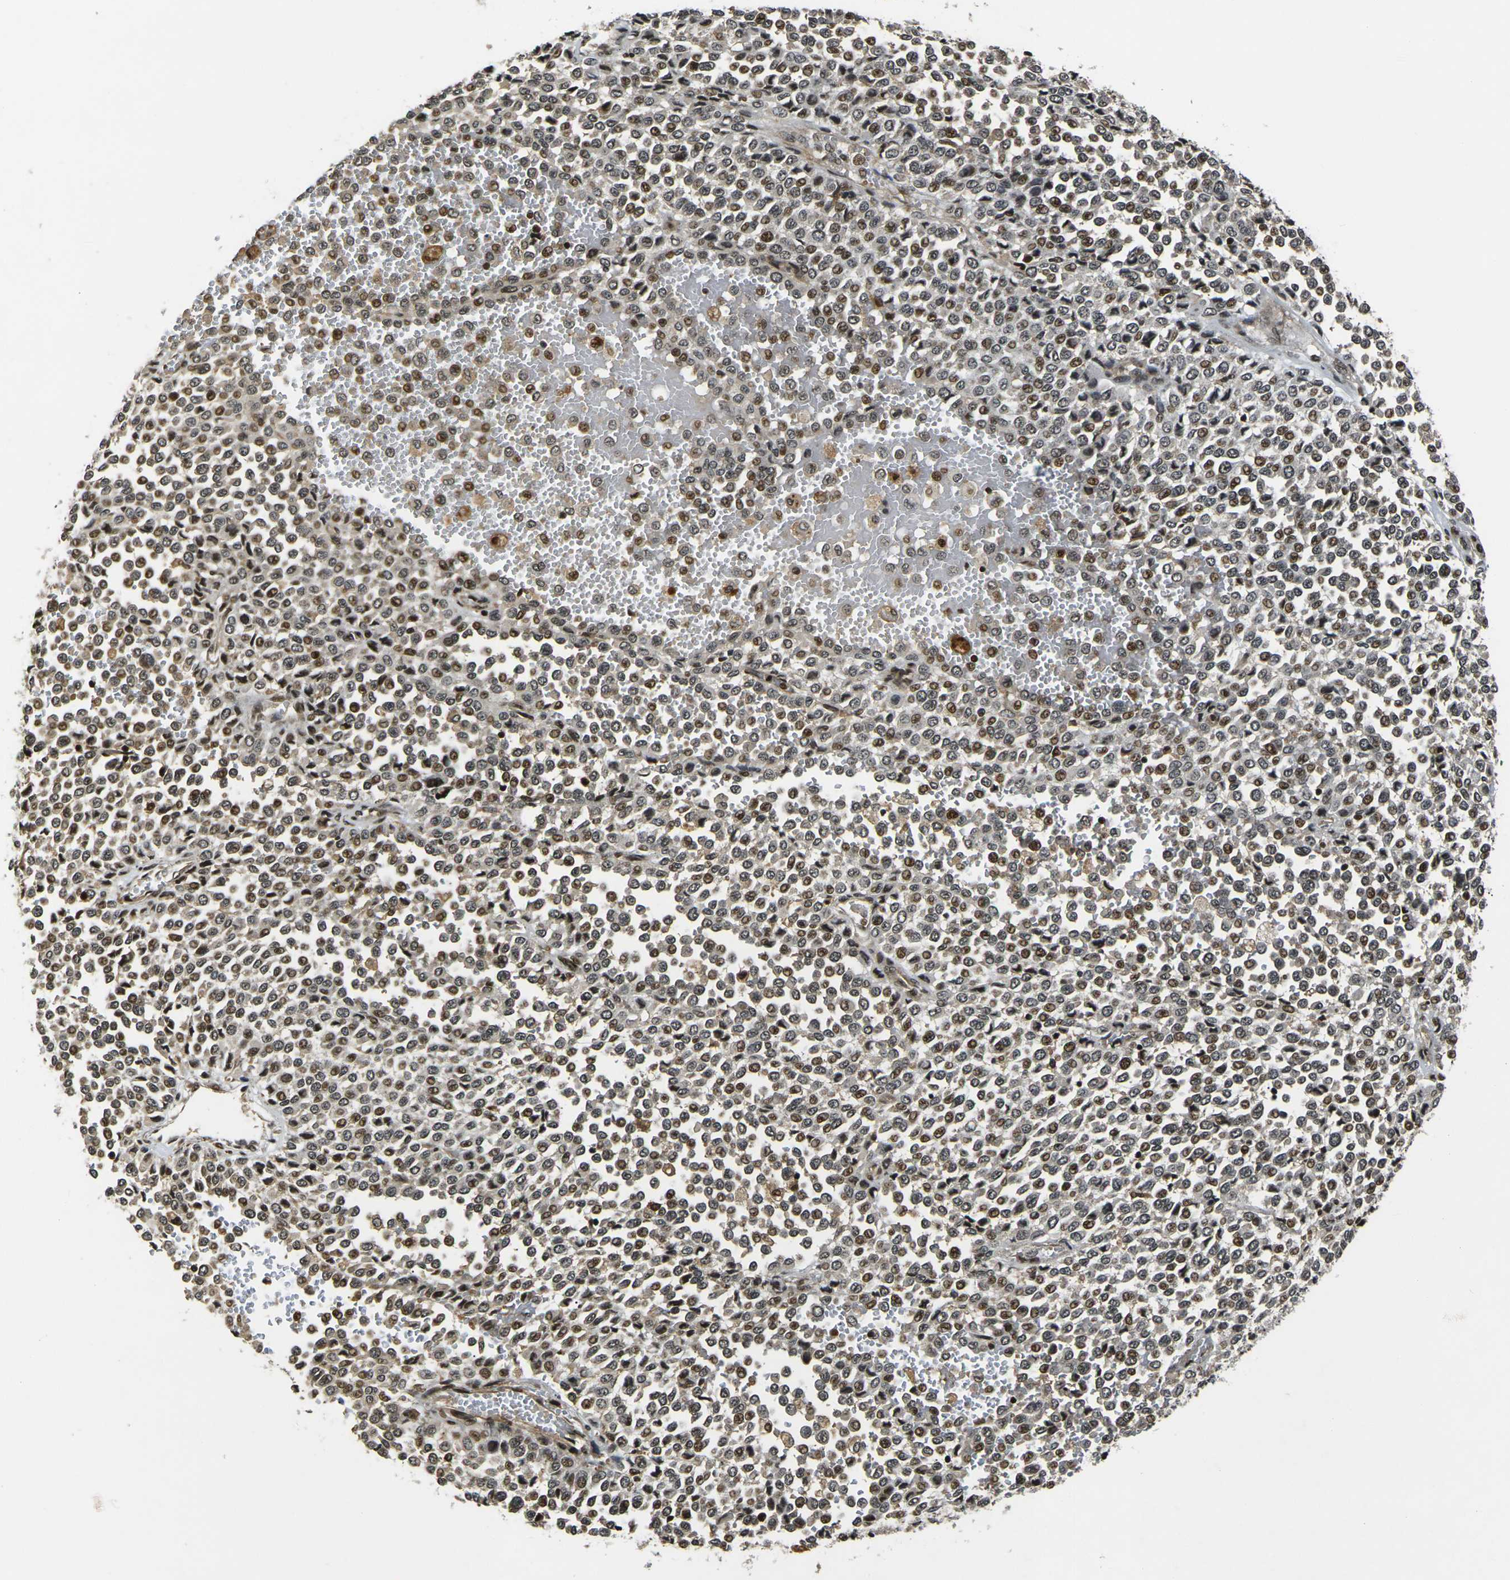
{"staining": {"intensity": "moderate", "quantity": ">75%", "location": "cytoplasmic/membranous,nuclear"}, "tissue": "melanoma", "cell_type": "Tumor cells", "image_type": "cancer", "snomed": [{"axis": "morphology", "description": "Malignant melanoma, Metastatic site"}, {"axis": "topography", "description": "Pancreas"}], "caption": "Immunohistochemistry photomicrograph of human melanoma stained for a protein (brown), which displays medium levels of moderate cytoplasmic/membranous and nuclear expression in about >75% of tumor cells.", "gene": "ACTL6A", "patient": {"sex": "female", "age": 30}}